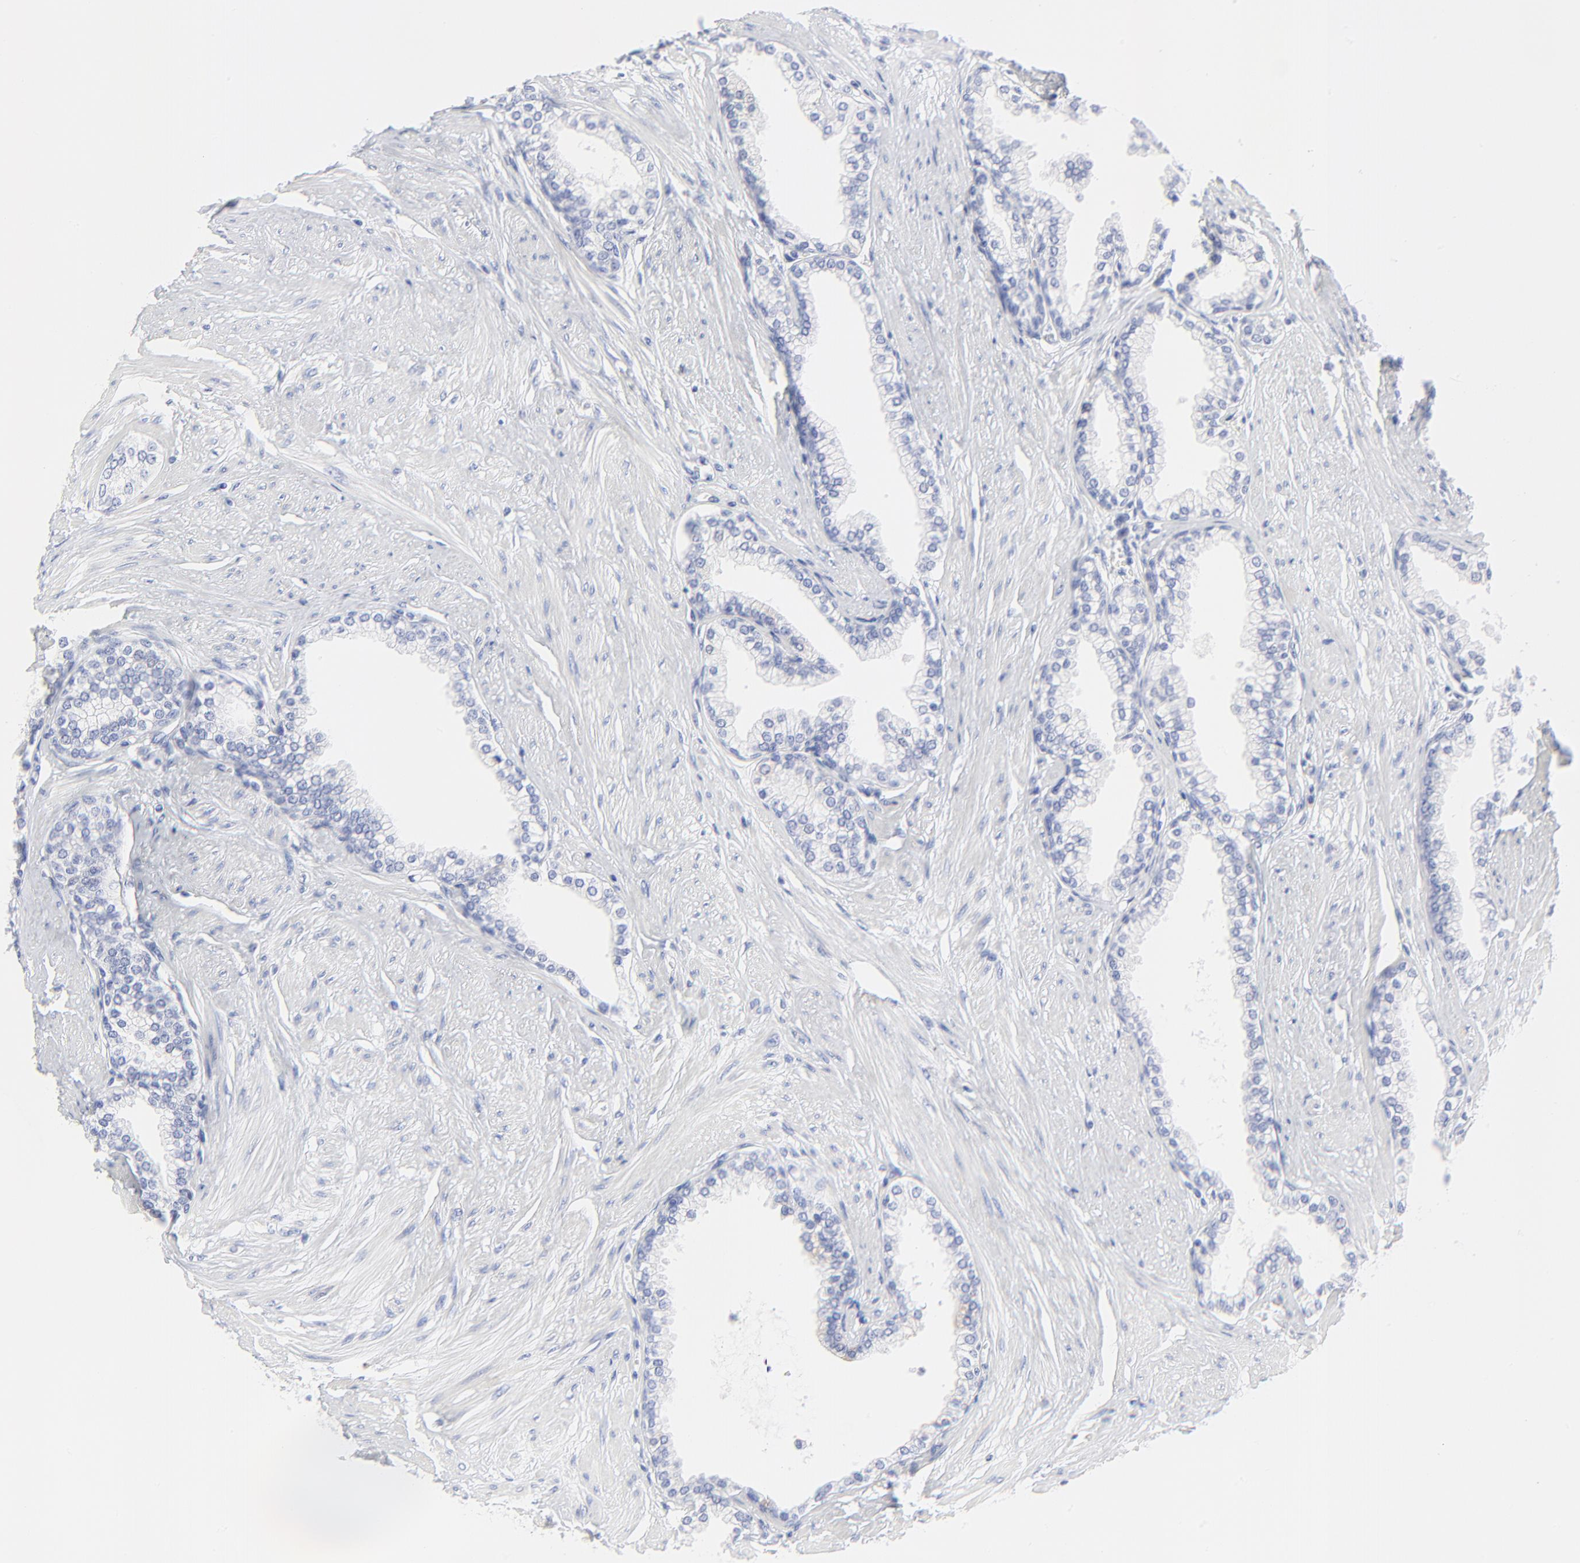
{"staining": {"intensity": "negative", "quantity": "none", "location": "none"}, "tissue": "prostate", "cell_type": "Glandular cells", "image_type": "normal", "snomed": [{"axis": "morphology", "description": "Normal tissue, NOS"}, {"axis": "topography", "description": "Prostate"}], "caption": "IHC image of normal prostate: prostate stained with DAB (3,3'-diaminobenzidine) shows no significant protein positivity in glandular cells.", "gene": "PSD3", "patient": {"sex": "male", "age": 64}}